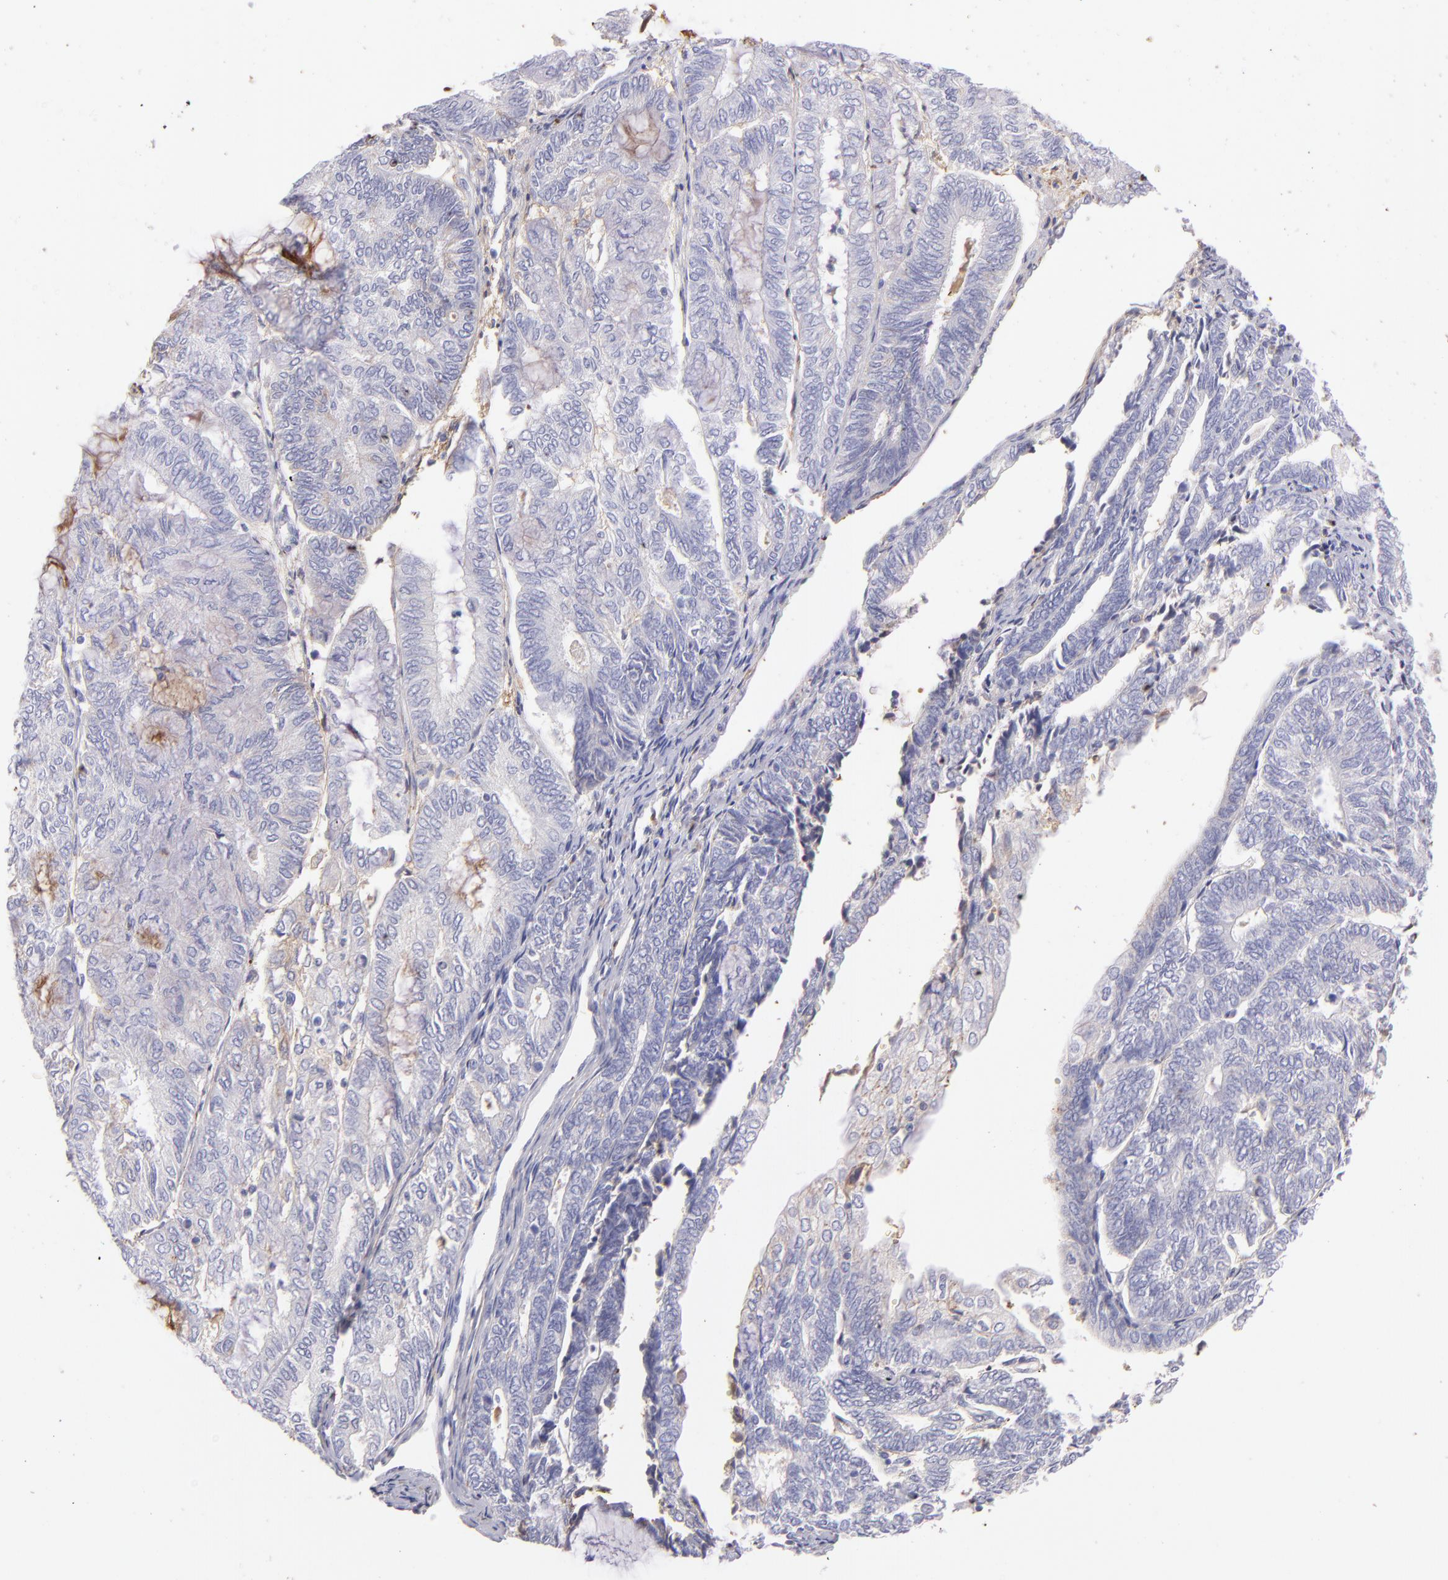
{"staining": {"intensity": "negative", "quantity": "none", "location": "none"}, "tissue": "endometrial cancer", "cell_type": "Tumor cells", "image_type": "cancer", "snomed": [{"axis": "morphology", "description": "Adenocarcinoma, NOS"}, {"axis": "topography", "description": "Endometrium"}], "caption": "A high-resolution image shows immunohistochemistry staining of adenocarcinoma (endometrial), which displays no significant positivity in tumor cells. (DAB immunohistochemistry with hematoxylin counter stain).", "gene": "FGB", "patient": {"sex": "female", "age": 59}}